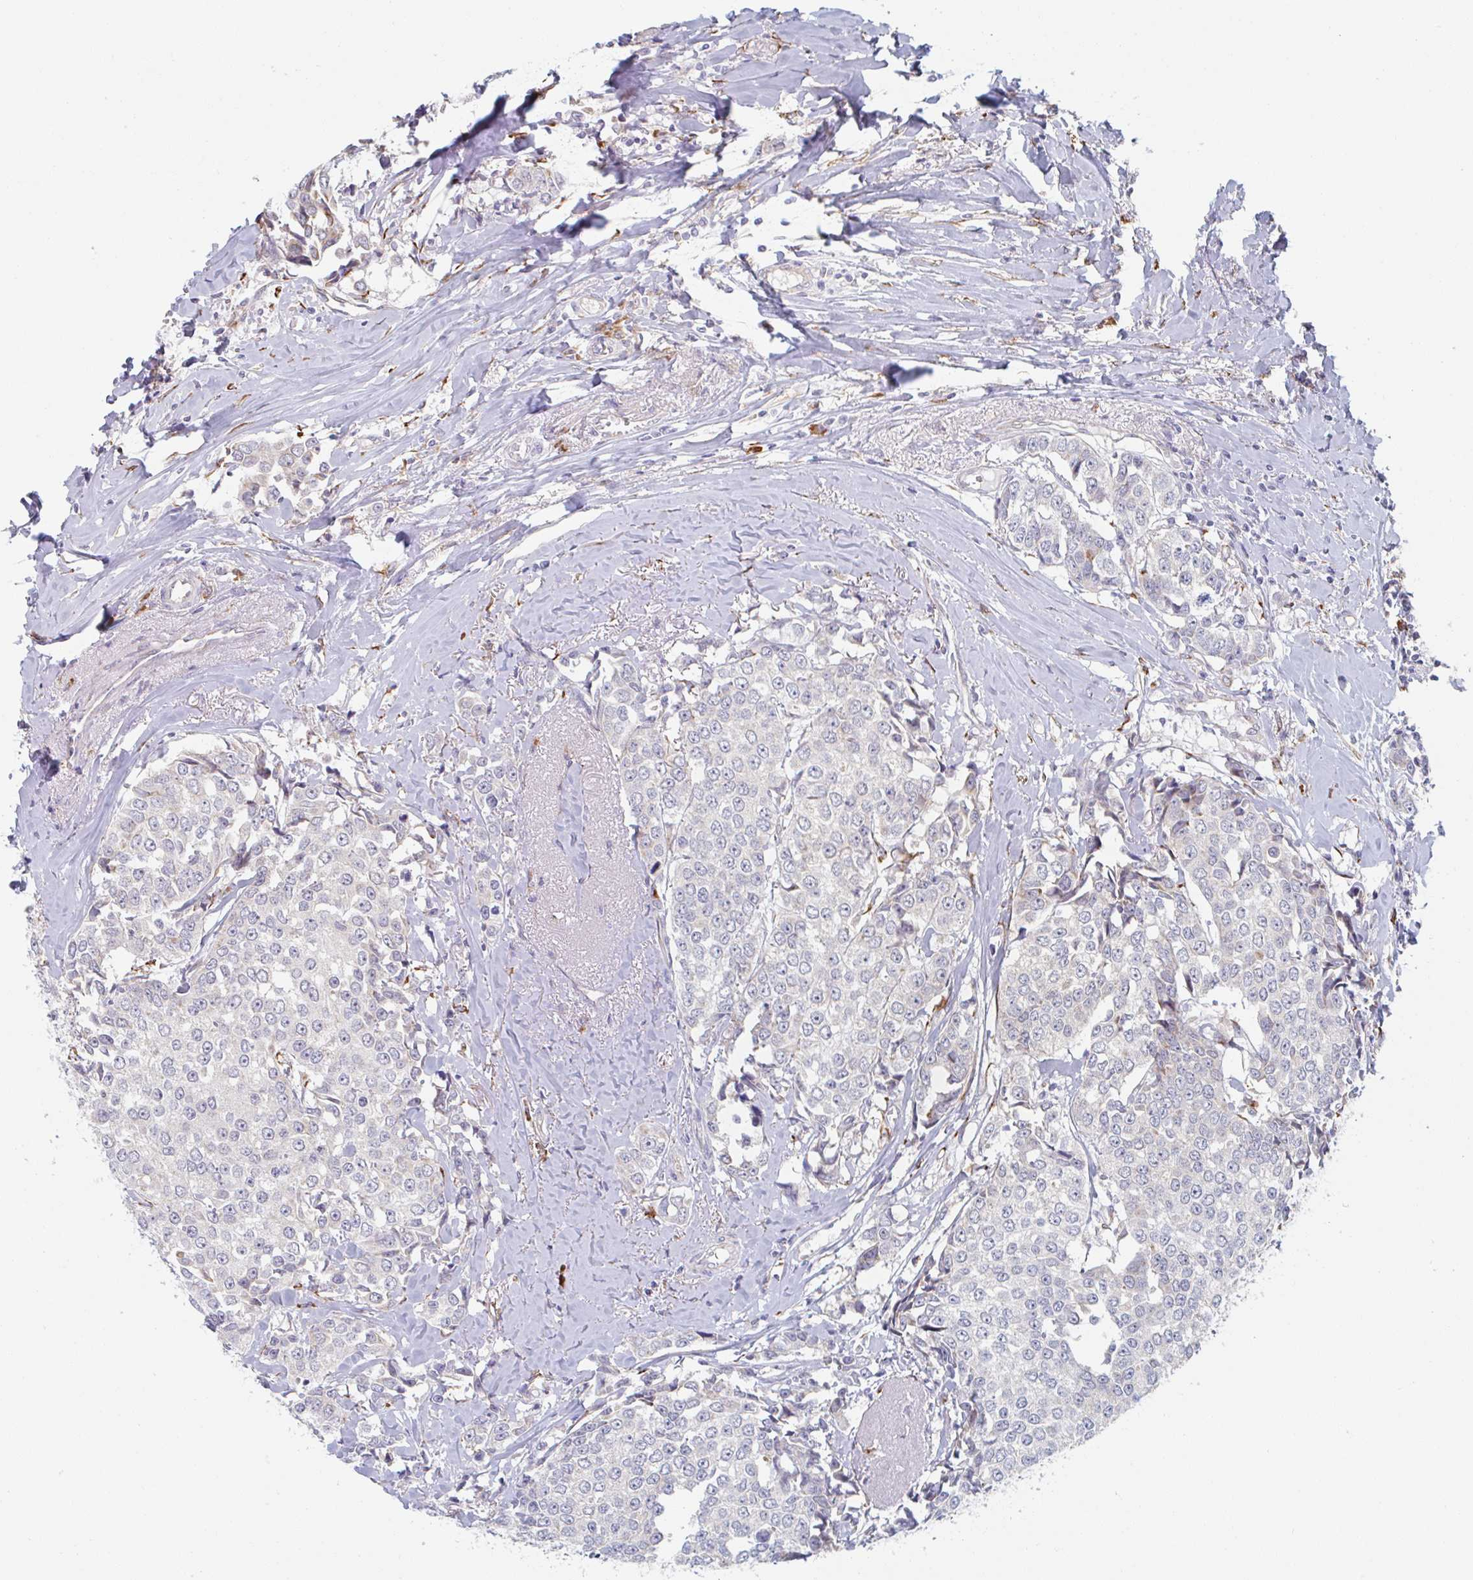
{"staining": {"intensity": "negative", "quantity": "none", "location": "none"}, "tissue": "breast cancer", "cell_type": "Tumor cells", "image_type": "cancer", "snomed": [{"axis": "morphology", "description": "Duct carcinoma"}, {"axis": "topography", "description": "Breast"}], "caption": "The photomicrograph demonstrates no significant expression in tumor cells of breast cancer.", "gene": "TRAPPC10", "patient": {"sex": "female", "age": 80}}